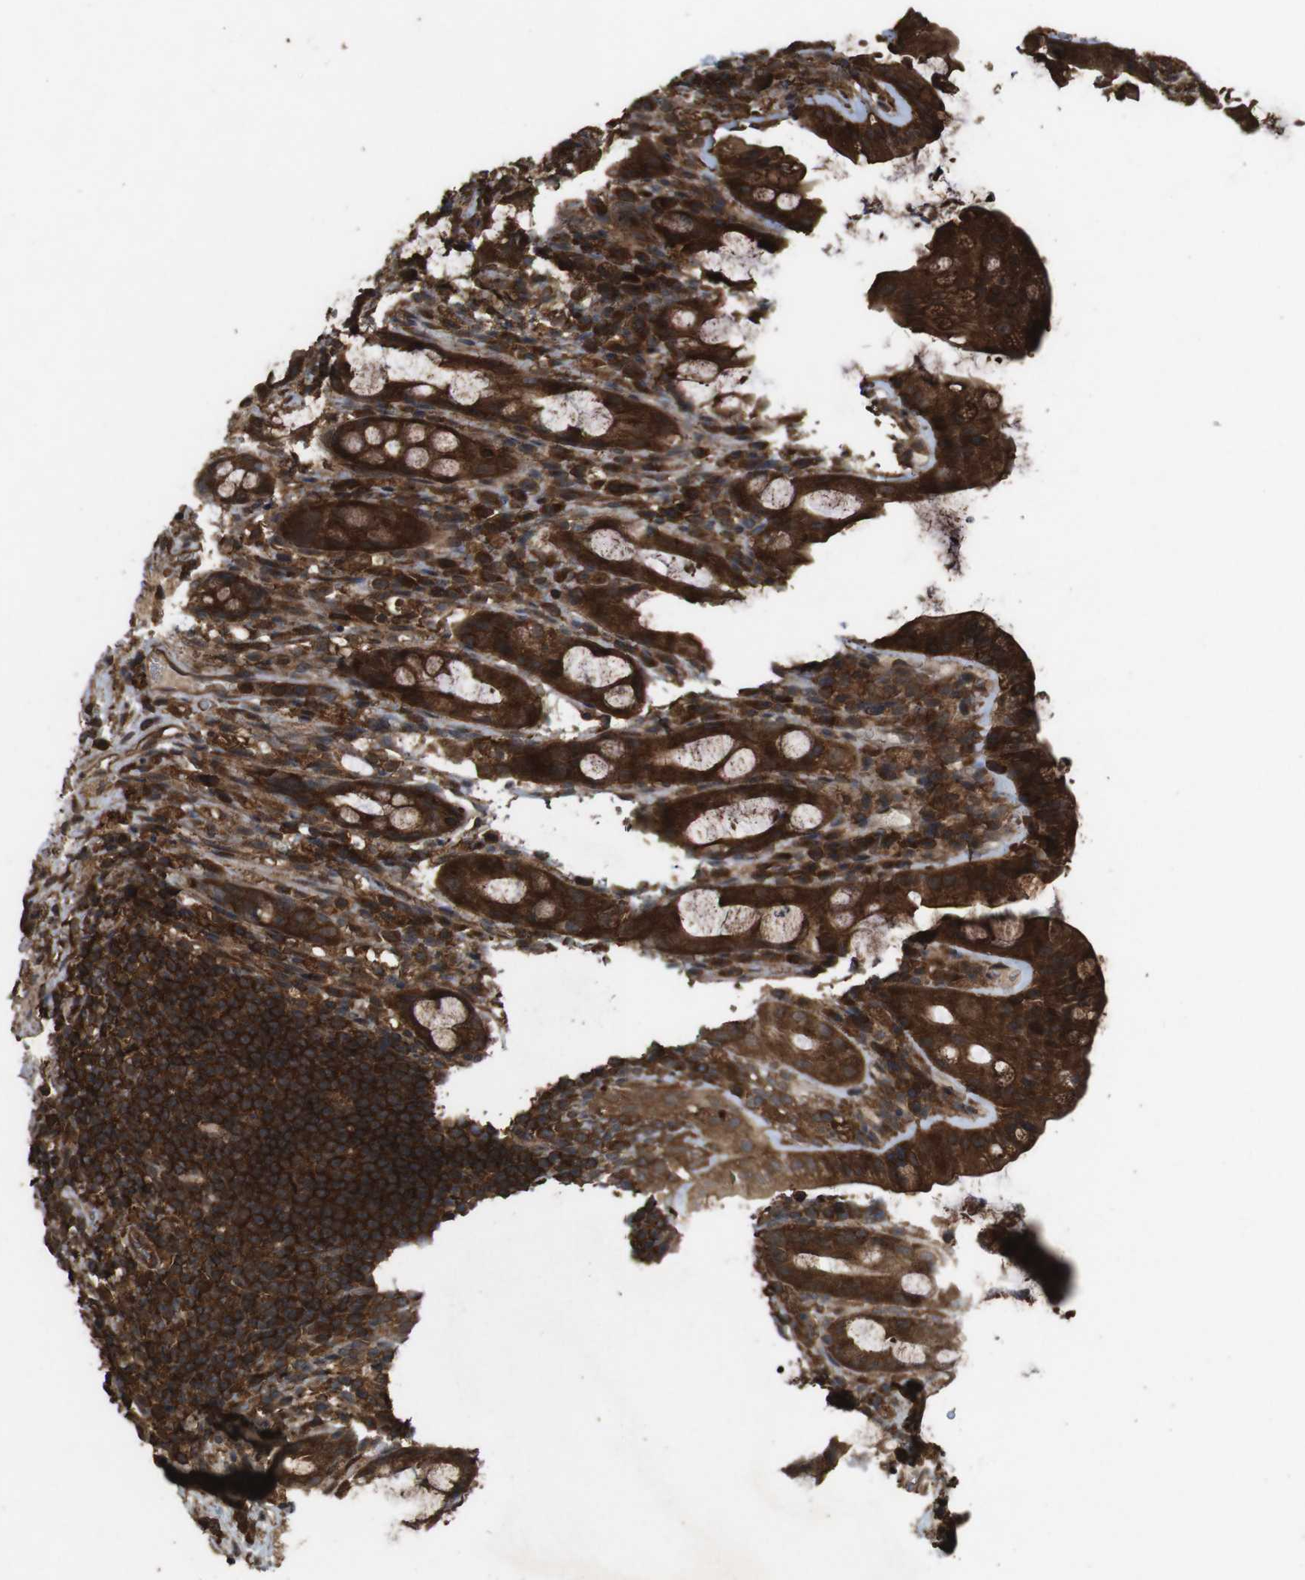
{"staining": {"intensity": "strong", "quantity": ">75%", "location": "cytoplasmic/membranous"}, "tissue": "rectum", "cell_type": "Glandular cells", "image_type": "normal", "snomed": [{"axis": "morphology", "description": "Normal tissue, NOS"}, {"axis": "topography", "description": "Rectum"}], "caption": "A high amount of strong cytoplasmic/membranous expression is identified in about >75% of glandular cells in unremarkable rectum.", "gene": "BAG4", "patient": {"sex": "male", "age": 44}}